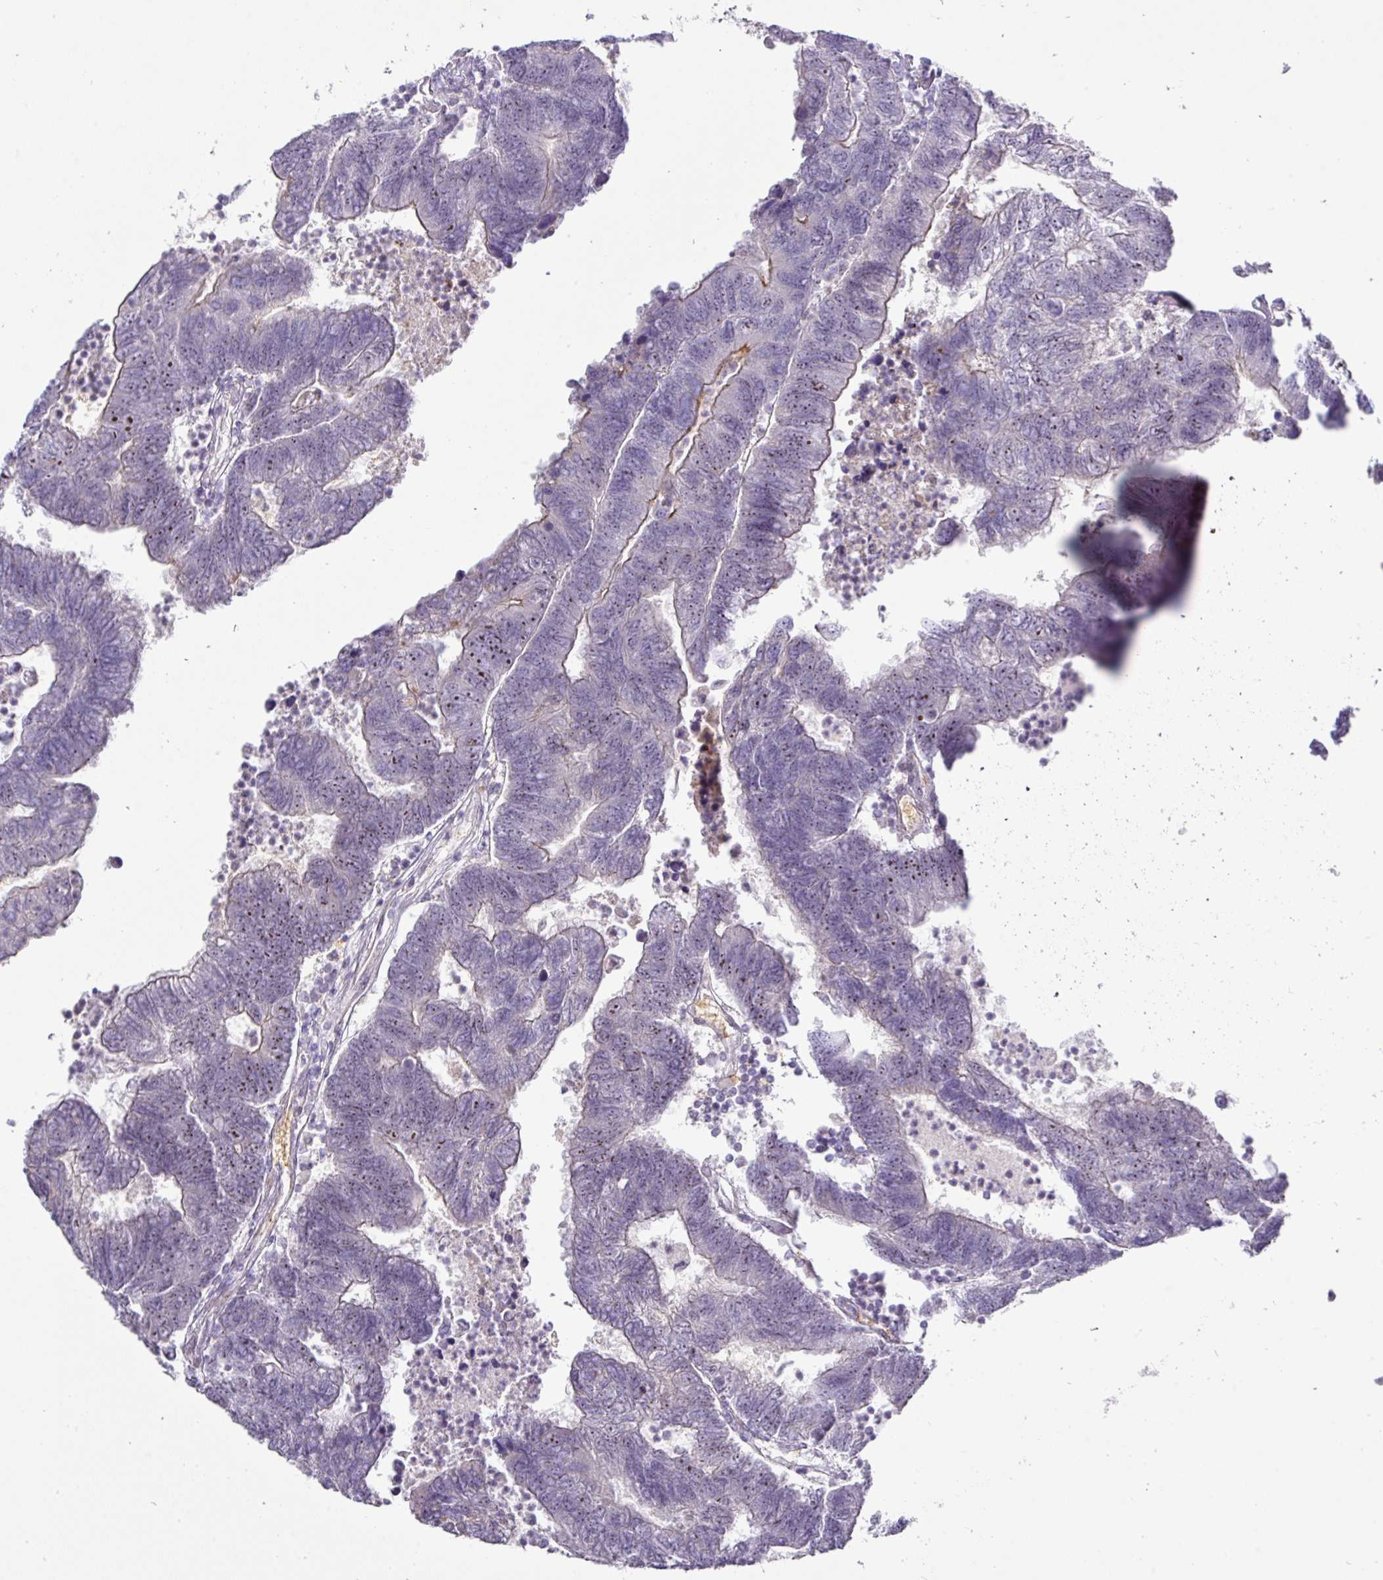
{"staining": {"intensity": "negative", "quantity": "none", "location": "none"}, "tissue": "colorectal cancer", "cell_type": "Tumor cells", "image_type": "cancer", "snomed": [{"axis": "morphology", "description": "Adenocarcinoma, NOS"}, {"axis": "topography", "description": "Colon"}], "caption": "Tumor cells show no significant expression in colorectal cancer.", "gene": "ATP6V1F", "patient": {"sex": "female", "age": 48}}